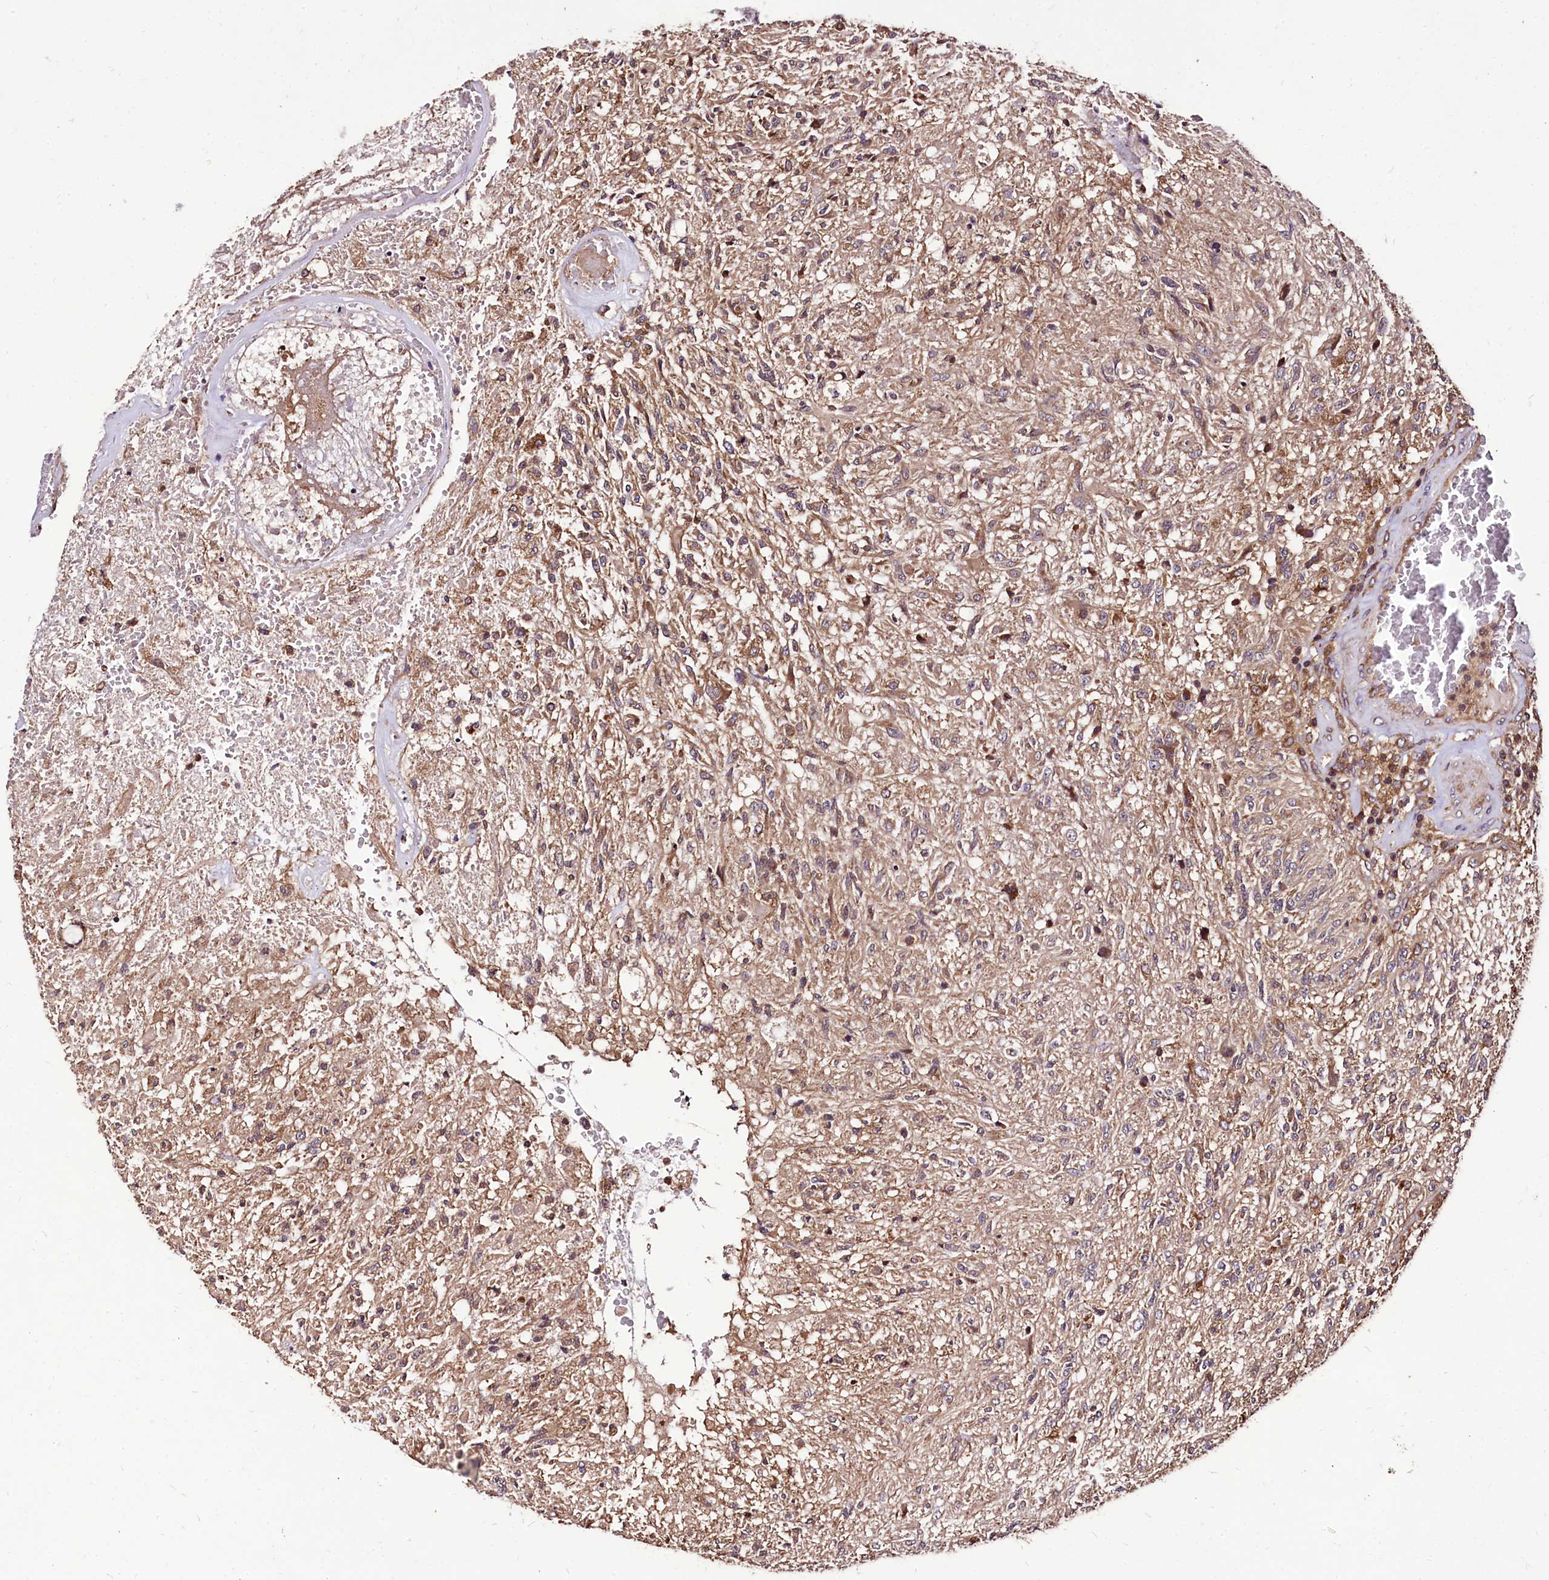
{"staining": {"intensity": "moderate", "quantity": ">75%", "location": "cytoplasmic/membranous"}, "tissue": "glioma", "cell_type": "Tumor cells", "image_type": "cancer", "snomed": [{"axis": "morphology", "description": "Glioma, malignant, High grade"}, {"axis": "topography", "description": "Brain"}], "caption": "Immunohistochemistry (IHC) of malignant glioma (high-grade) displays medium levels of moderate cytoplasmic/membranous positivity in about >75% of tumor cells.", "gene": "LRSAM1", "patient": {"sex": "male", "age": 56}}